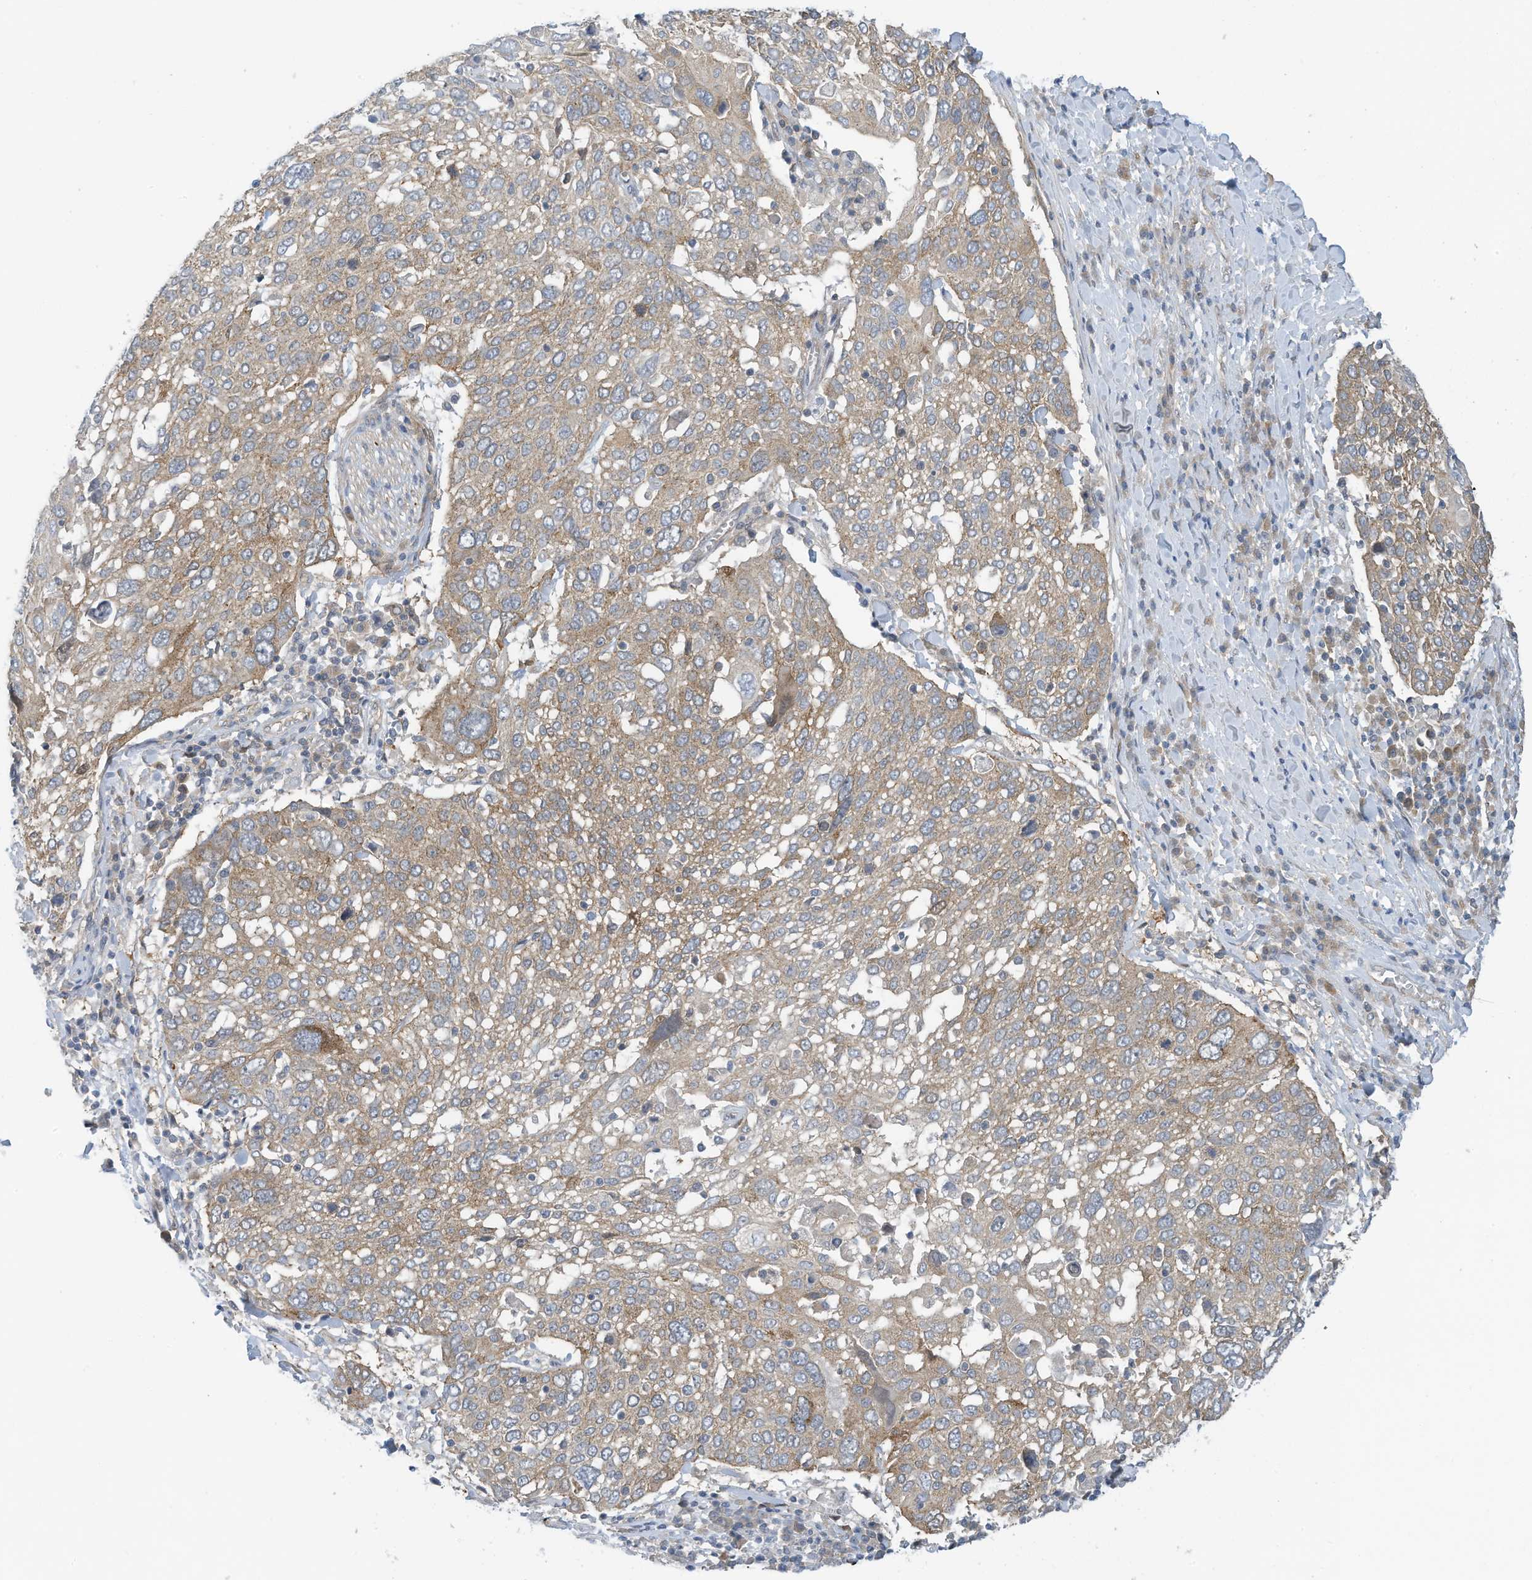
{"staining": {"intensity": "weak", "quantity": ">75%", "location": "cytoplasmic/membranous"}, "tissue": "lung cancer", "cell_type": "Tumor cells", "image_type": "cancer", "snomed": [{"axis": "morphology", "description": "Squamous cell carcinoma, NOS"}, {"axis": "topography", "description": "Lung"}], "caption": "Protein staining shows weak cytoplasmic/membranous expression in approximately >75% of tumor cells in lung cancer. The staining was performed using DAB to visualize the protein expression in brown, while the nuclei were stained in blue with hematoxylin (Magnification: 20x).", "gene": "REPS1", "patient": {"sex": "male", "age": 65}}